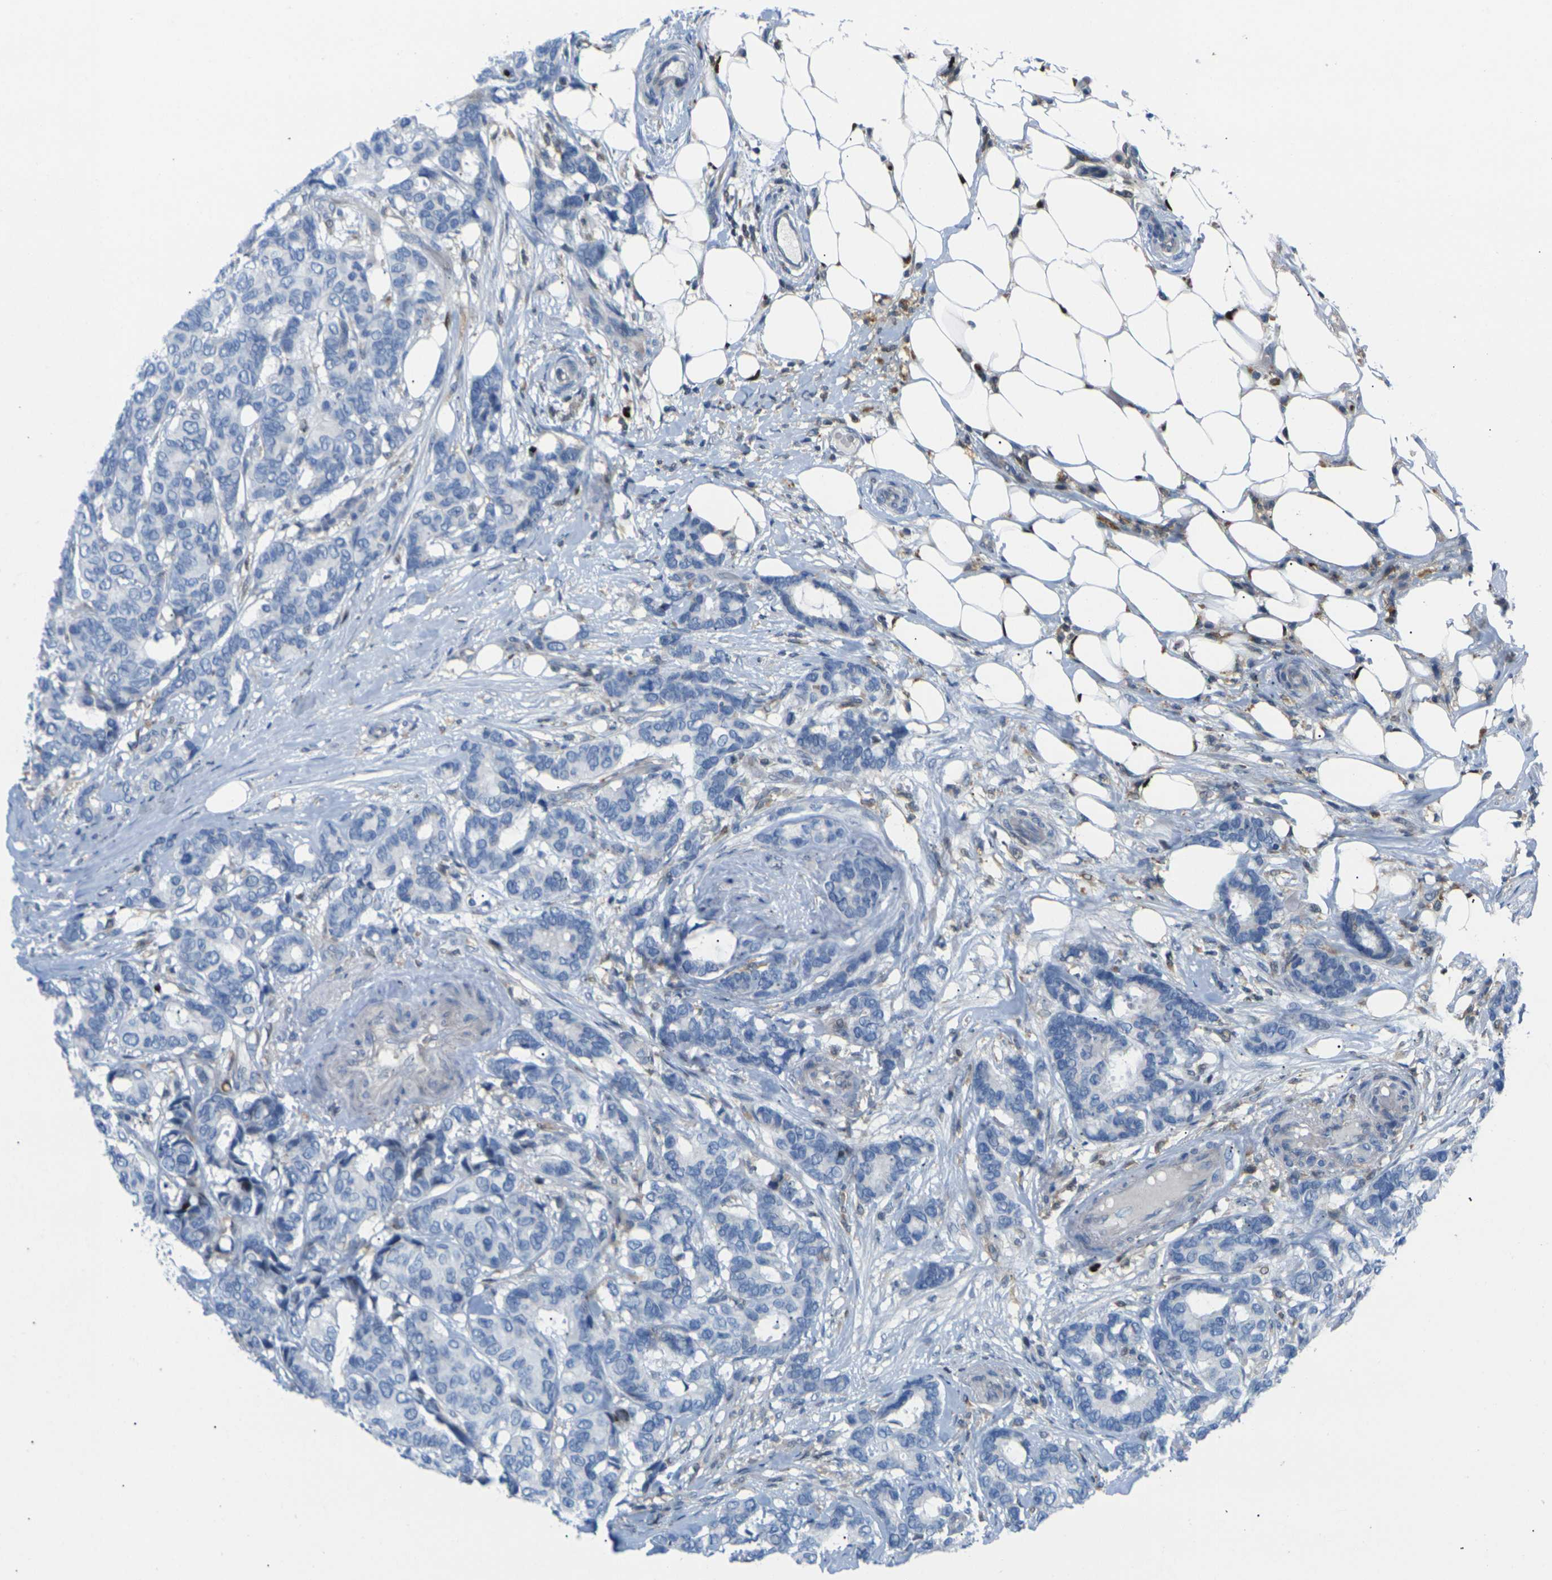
{"staining": {"intensity": "negative", "quantity": "none", "location": "none"}, "tissue": "breast cancer", "cell_type": "Tumor cells", "image_type": "cancer", "snomed": [{"axis": "morphology", "description": "Duct carcinoma"}, {"axis": "topography", "description": "Breast"}], "caption": "This is a micrograph of immunohistochemistry (IHC) staining of breast cancer (invasive ductal carcinoma), which shows no positivity in tumor cells.", "gene": "RPS6KA3", "patient": {"sex": "female", "age": 87}}